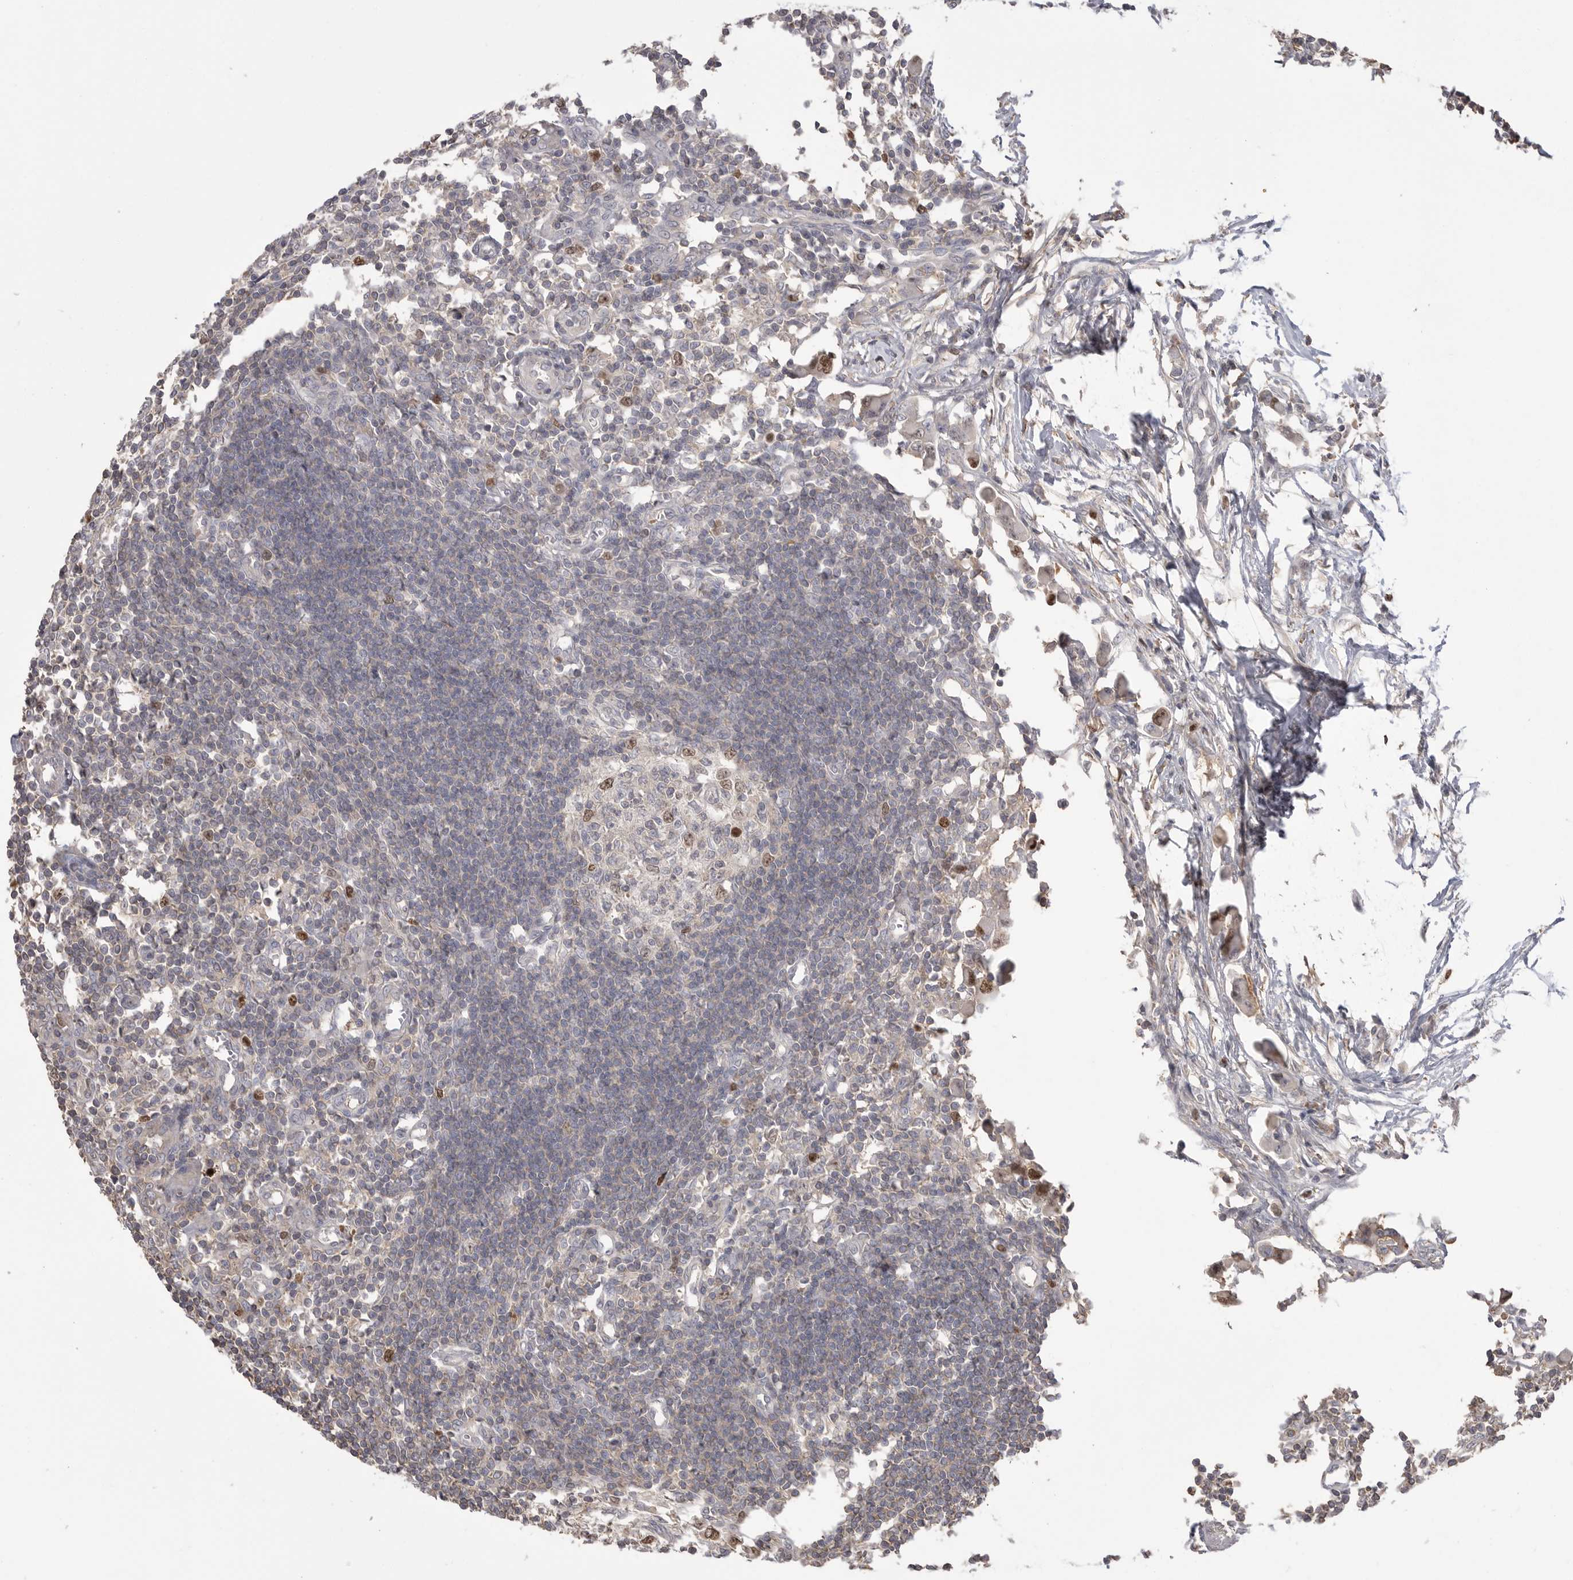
{"staining": {"intensity": "strong", "quantity": "25%-75%", "location": "cytoplasmic/membranous,nuclear"}, "tissue": "lymph node", "cell_type": "Germinal center cells", "image_type": "normal", "snomed": [{"axis": "morphology", "description": "Normal tissue, NOS"}, {"axis": "morphology", "description": "Malignant melanoma, Metastatic site"}, {"axis": "topography", "description": "Lymph node"}], "caption": "A high amount of strong cytoplasmic/membranous,nuclear expression is present in approximately 25%-75% of germinal center cells in unremarkable lymph node. (Brightfield microscopy of DAB IHC at high magnification).", "gene": "TOP2A", "patient": {"sex": "male", "age": 41}}